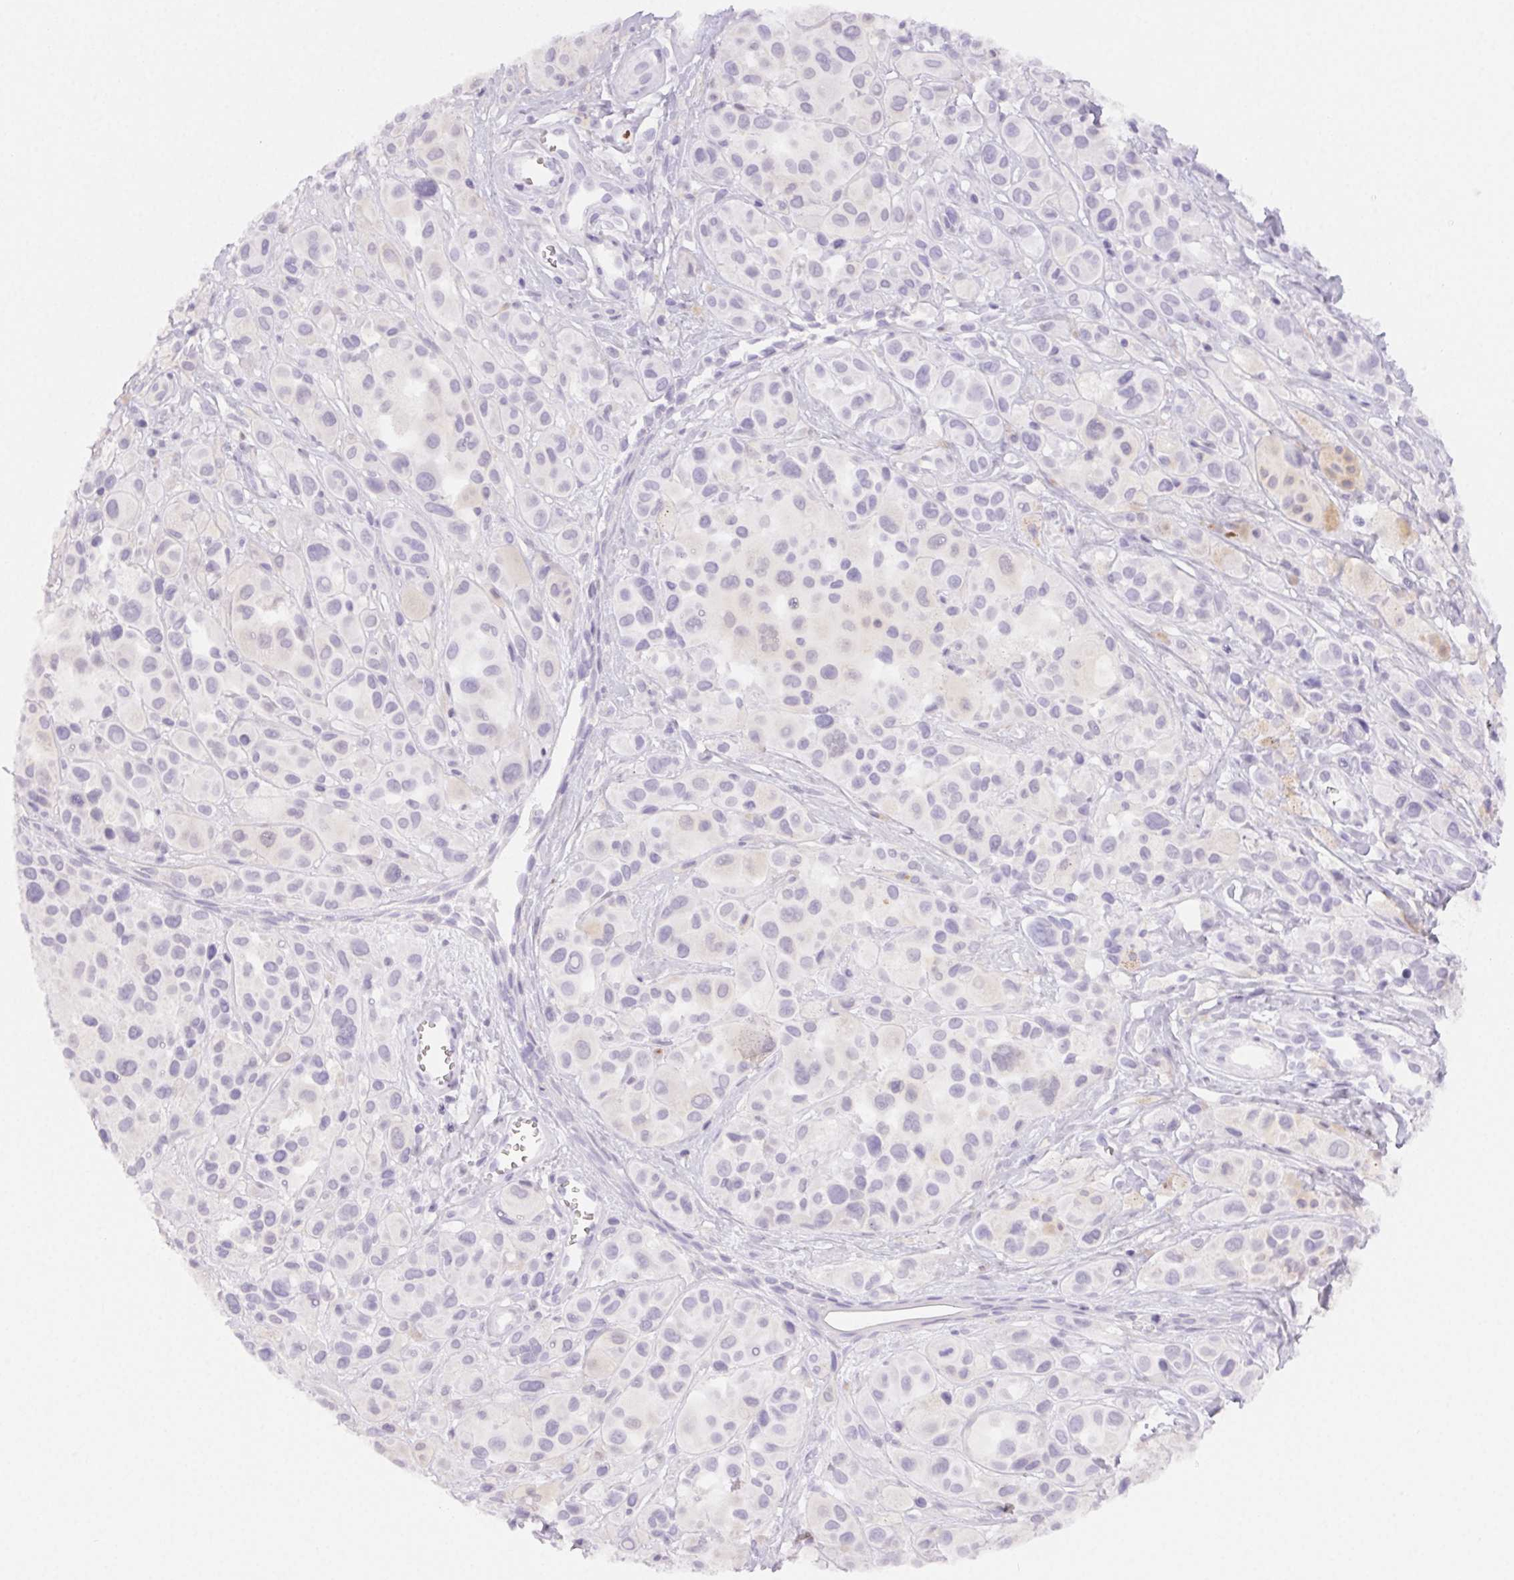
{"staining": {"intensity": "negative", "quantity": "none", "location": "none"}, "tissue": "melanoma", "cell_type": "Tumor cells", "image_type": "cancer", "snomed": [{"axis": "morphology", "description": "Malignant melanoma, NOS"}, {"axis": "topography", "description": "Skin"}], "caption": "The image demonstrates no significant staining in tumor cells of malignant melanoma.", "gene": "PADI4", "patient": {"sex": "male", "age": 77}}